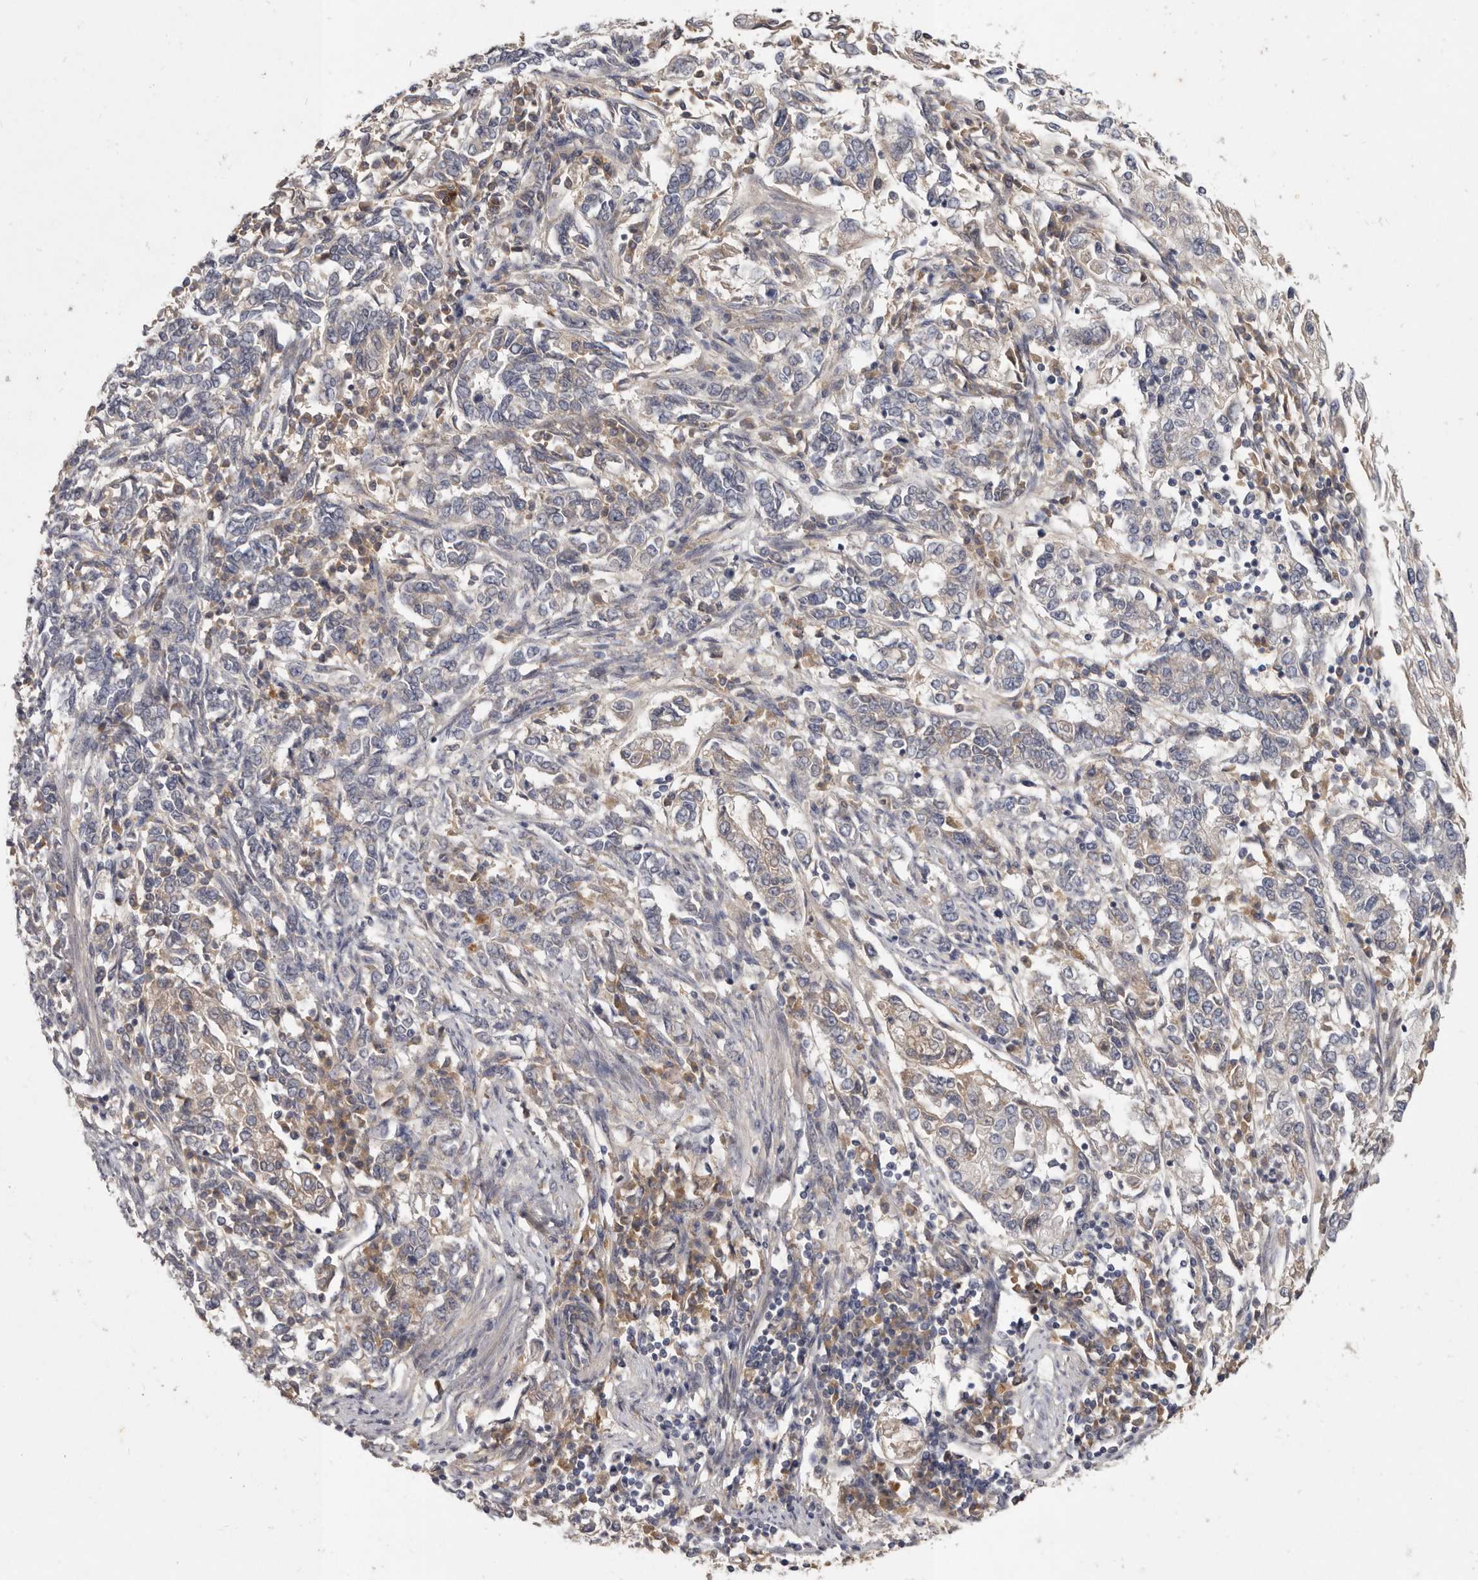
{"staining": {"intensity": "negative", "quantity": "none", "location": "none"}, "tissue": "endometrial cancer", "cell_type": "Tumor cells", "image_type": "cancer", "snomed": [{"axis": "morphology", "description": "Adenocarcinoma, NOS"}, {"axis": "topography", "description": "Endometrium"}], "caption": "Immunohistochemistry (IHC) photomicrograph of endometrial adenocarcinoma stained for a protein (brown), which reveals no positivity in tumor cells.", "gene": "SLC22A1", "patient": {"sex": "female", "age": 49}}